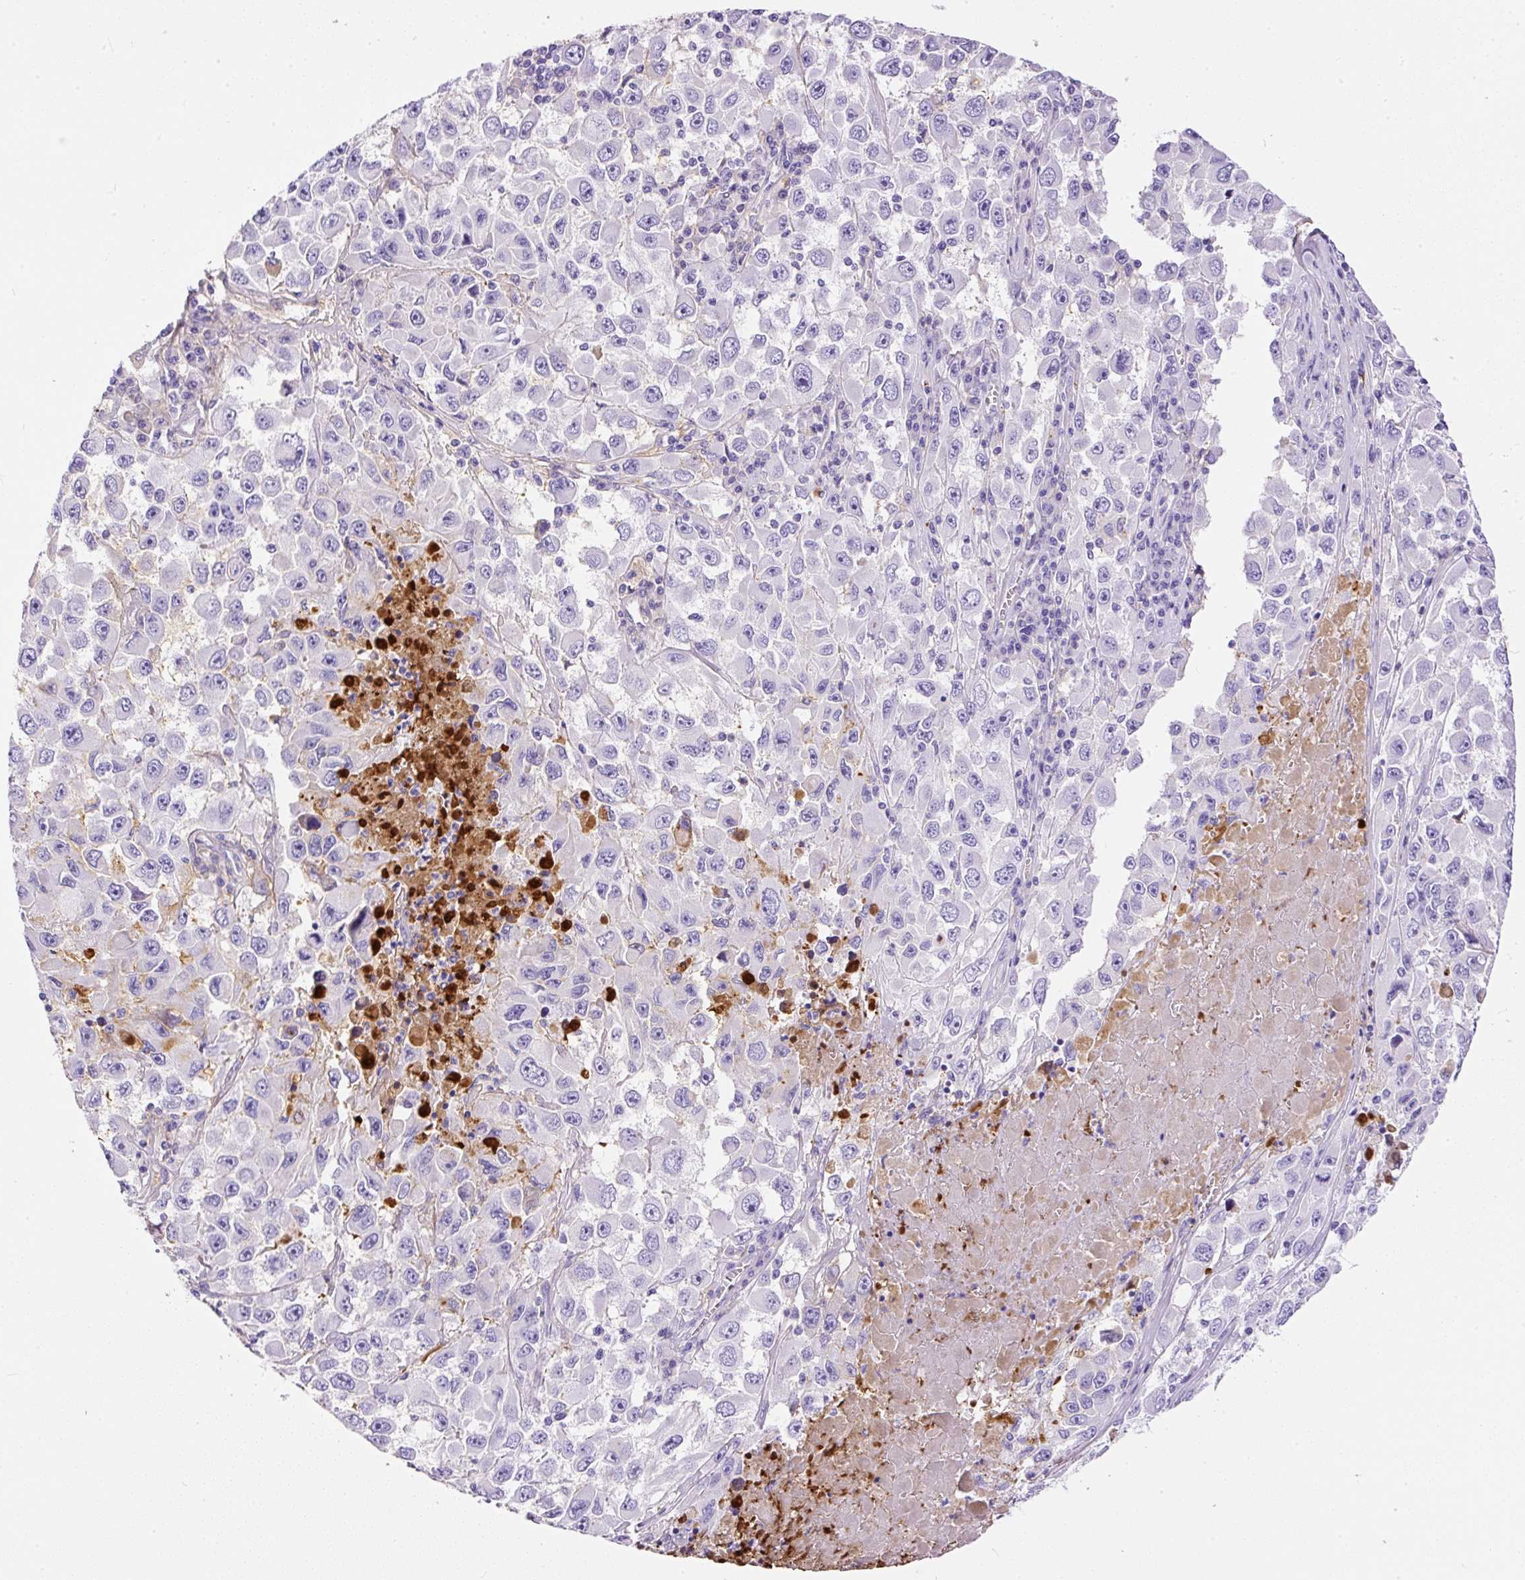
{"staining": {"intensity": "negative", "quantity": "none", "location": "none"}, "tissue": "melanoma", "cell_type": "Tumor cells", "image_type": "cancer", "snomed": [{"axis": "morphology", "description": "Malignant melanoma, Metastatic site"}, {"axis": "topography", "description": "Lymph node"}], "caption": "A photomicrograph of human malignant melanoma (metastatic site) is negative for staining in tumor cells.", "gene": "APCS", "patient": {"sex": "female", "age": 67}}